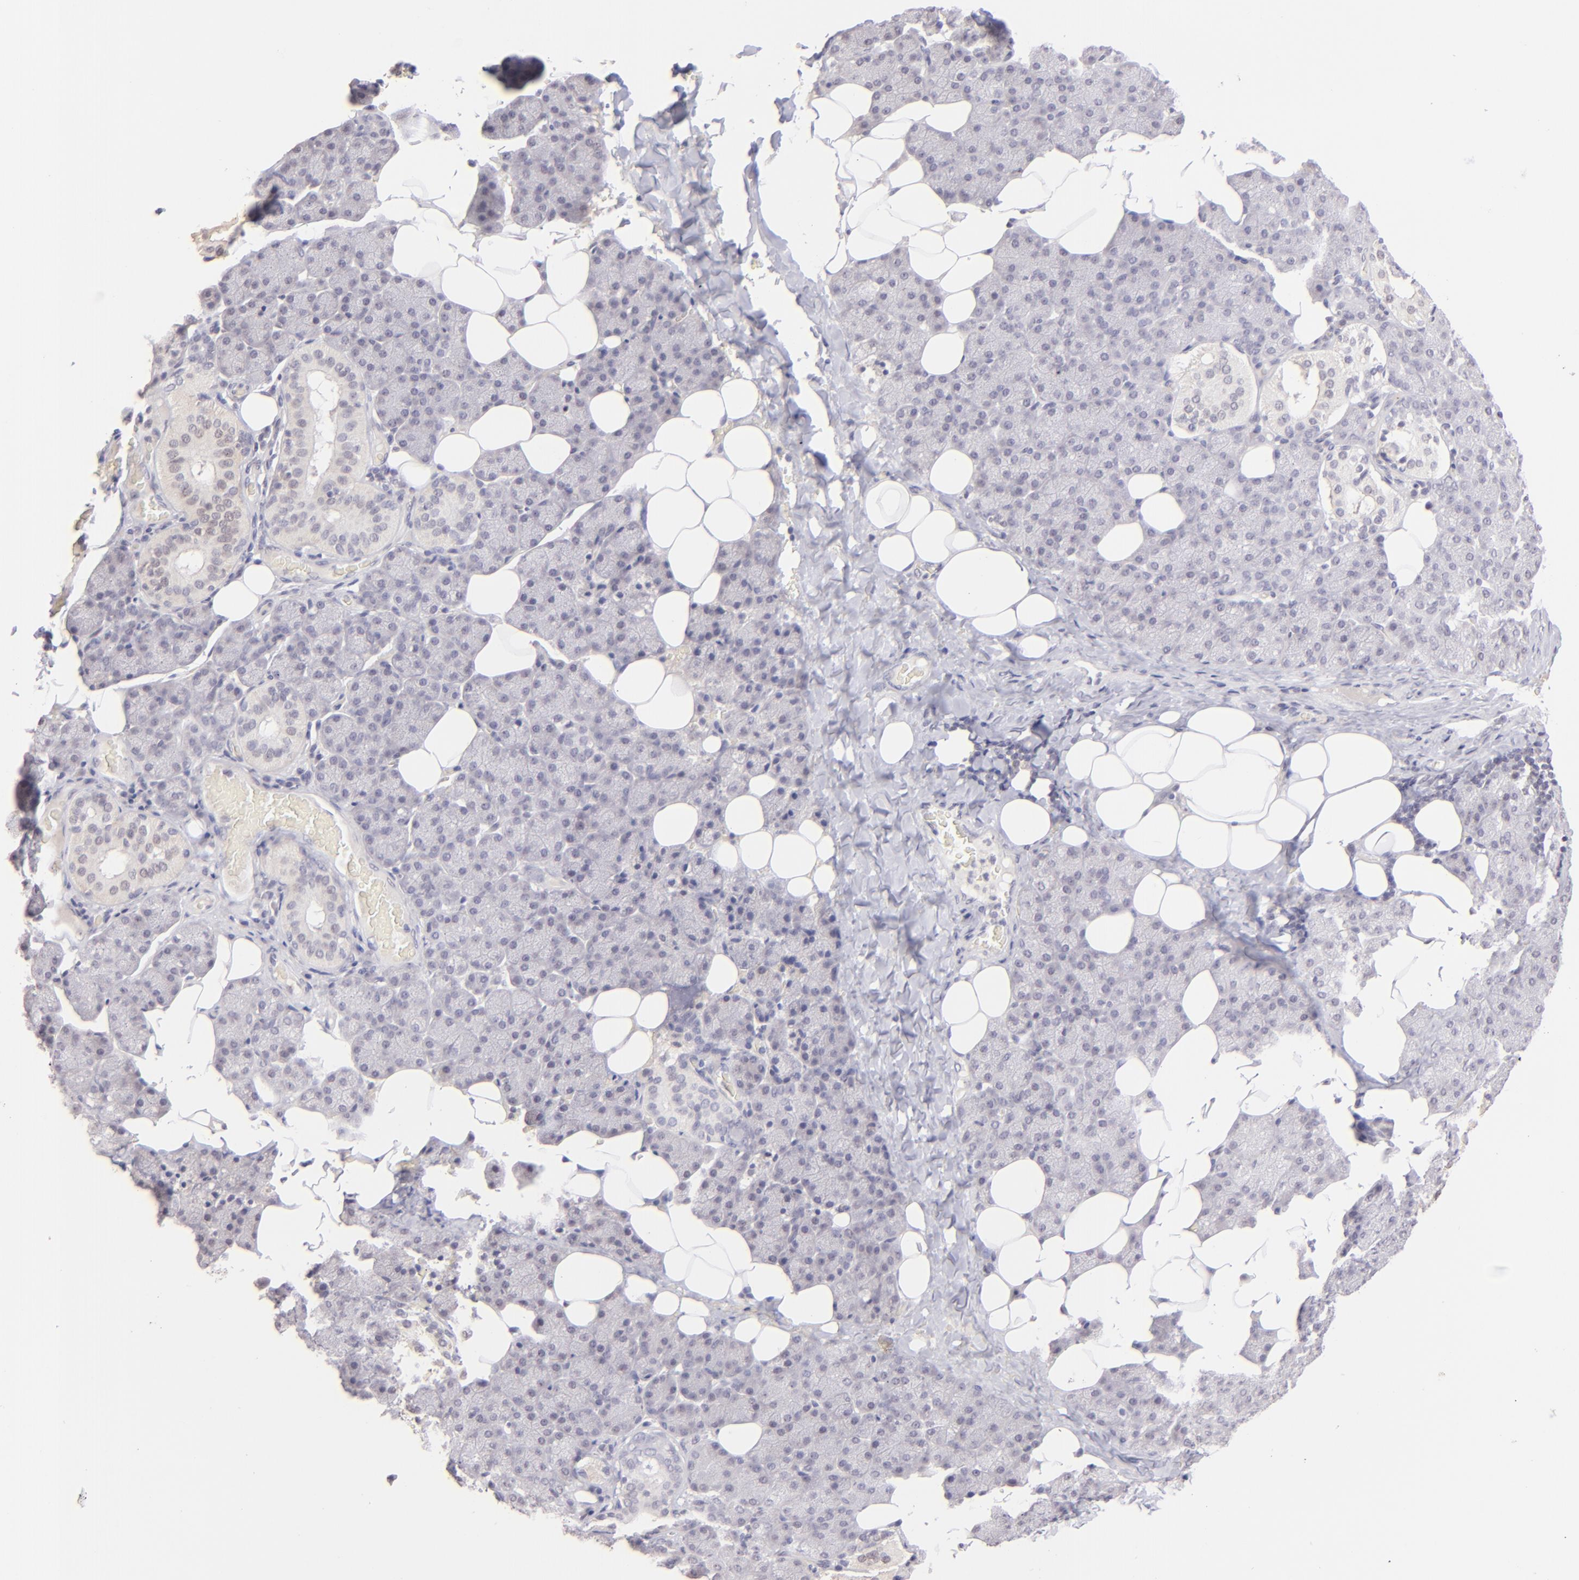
{"staining": {"intensity": "negative", "quantity": "none", "location": "none"}, "tissue": "salivary gland", "cell_type": "Glandular cells", "image_type": "normal", "snomed": [{"axis": "morphology", "description": "Normal tissue, NOS"}, {"axis": "topography", "description": "Lymph node"}, {"axis": "topography", "description": "Salivary gland"}], "caption": "Immunohistochemistry of unremarkable salivary gland displays no expression in glandular cells. The staining was performed using DAB to visualize the protein expression in brown, while the nuclei were stained in blue with hematoxylin (Magnification: 20x).", "gene": "MAGEA1", "patient": {"sex": "male", "age": 8}}